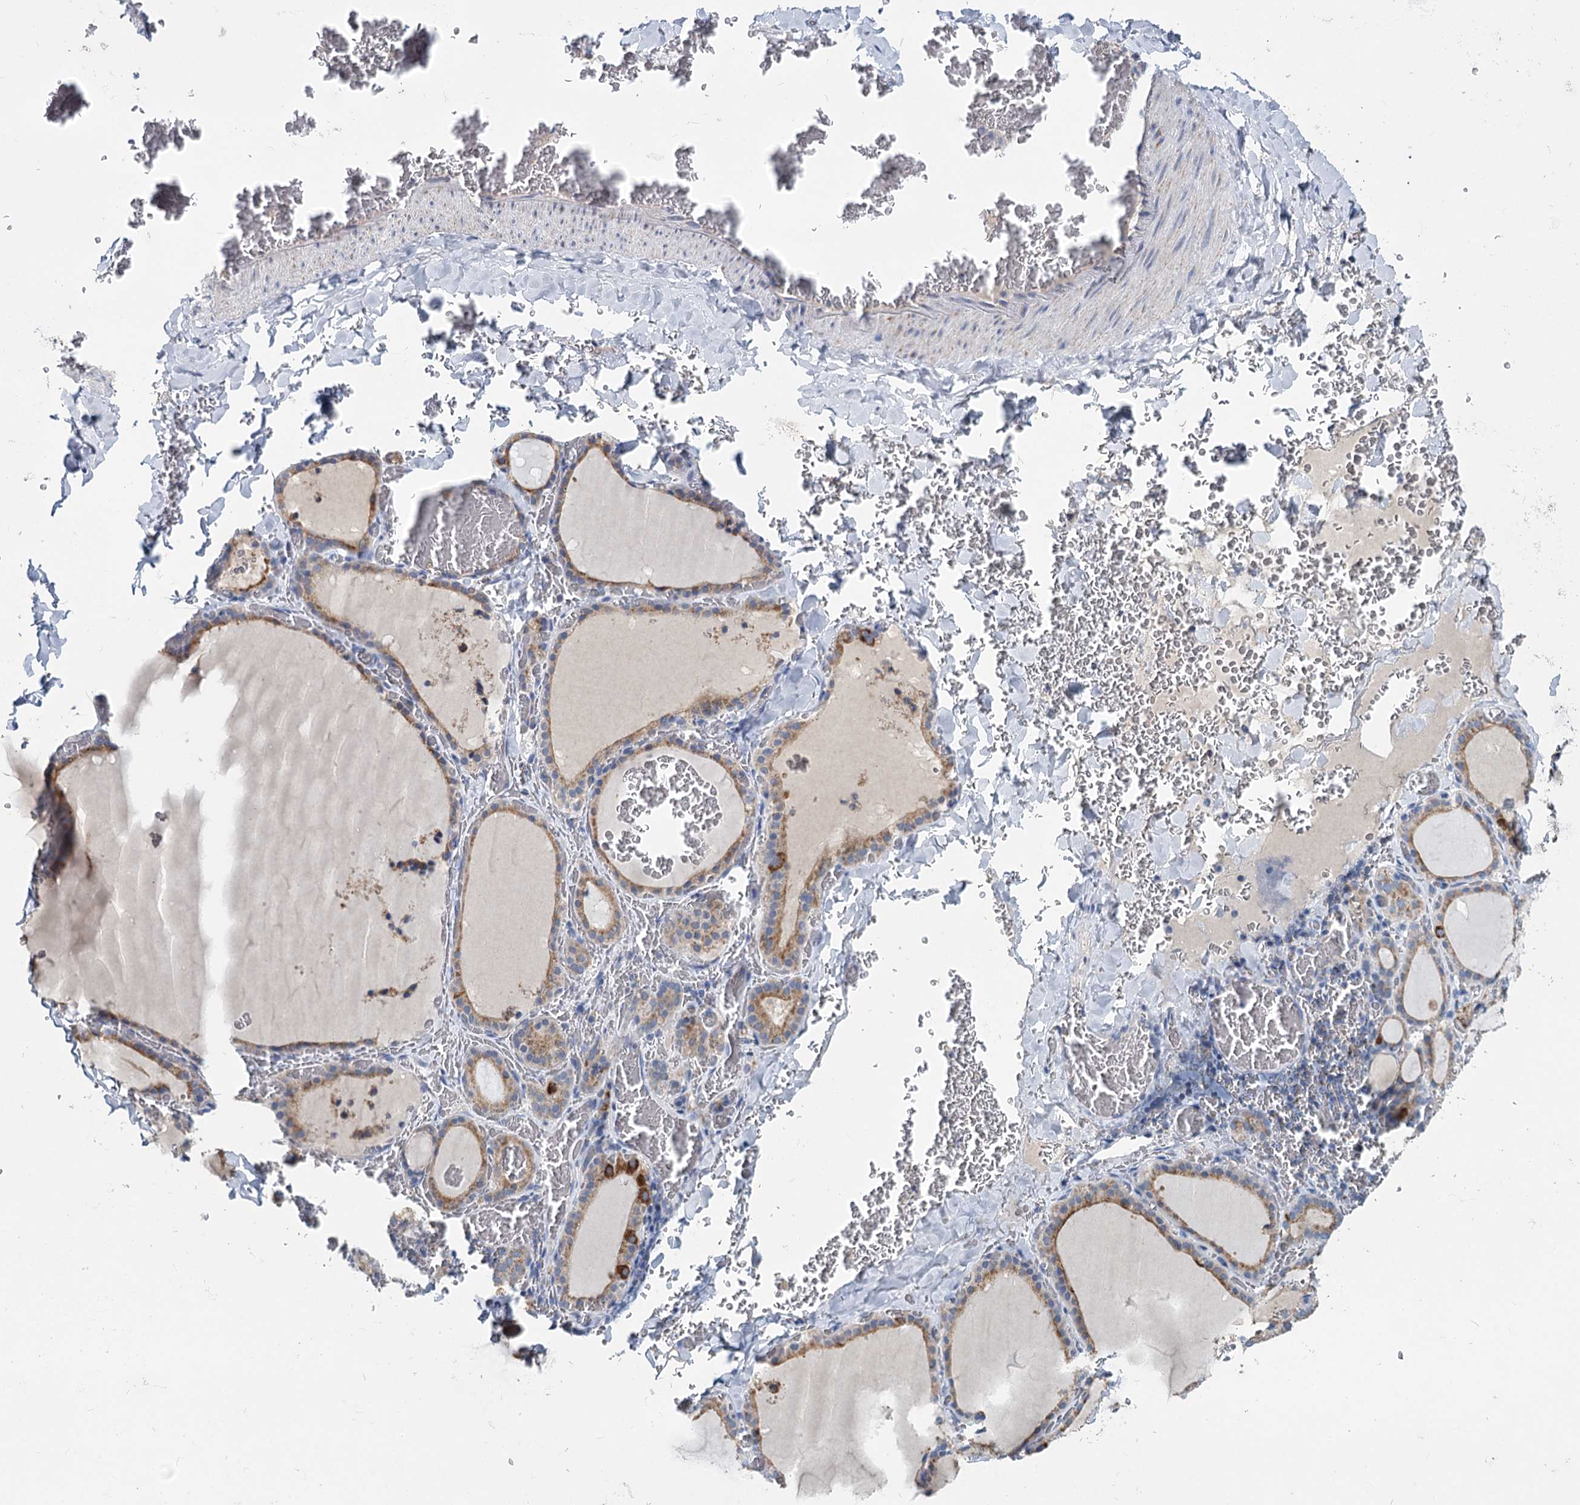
{"staining": {"intensity": "moderate", "quantity": "25%-75%", "location": "cytoplasmic/membranous"}, "tissue": "thyroid gland", "cell_type": "Glandular cells", "image_type": "normal", "snomed": [{"axis": "morphology", "description": "Normal tissue, NOS"}, {"axis": "topography", "description": "Thyroid gland"}], "caption": "Immunohistochemical staining of benign thyroid gland reveals 25%-75% levels of moderate cytoplasmic/membranous protein expression in about 25%-75% of glandular cells.", "gene": "ANKRD16", "patient": {"sex": "female", "age": 39}}